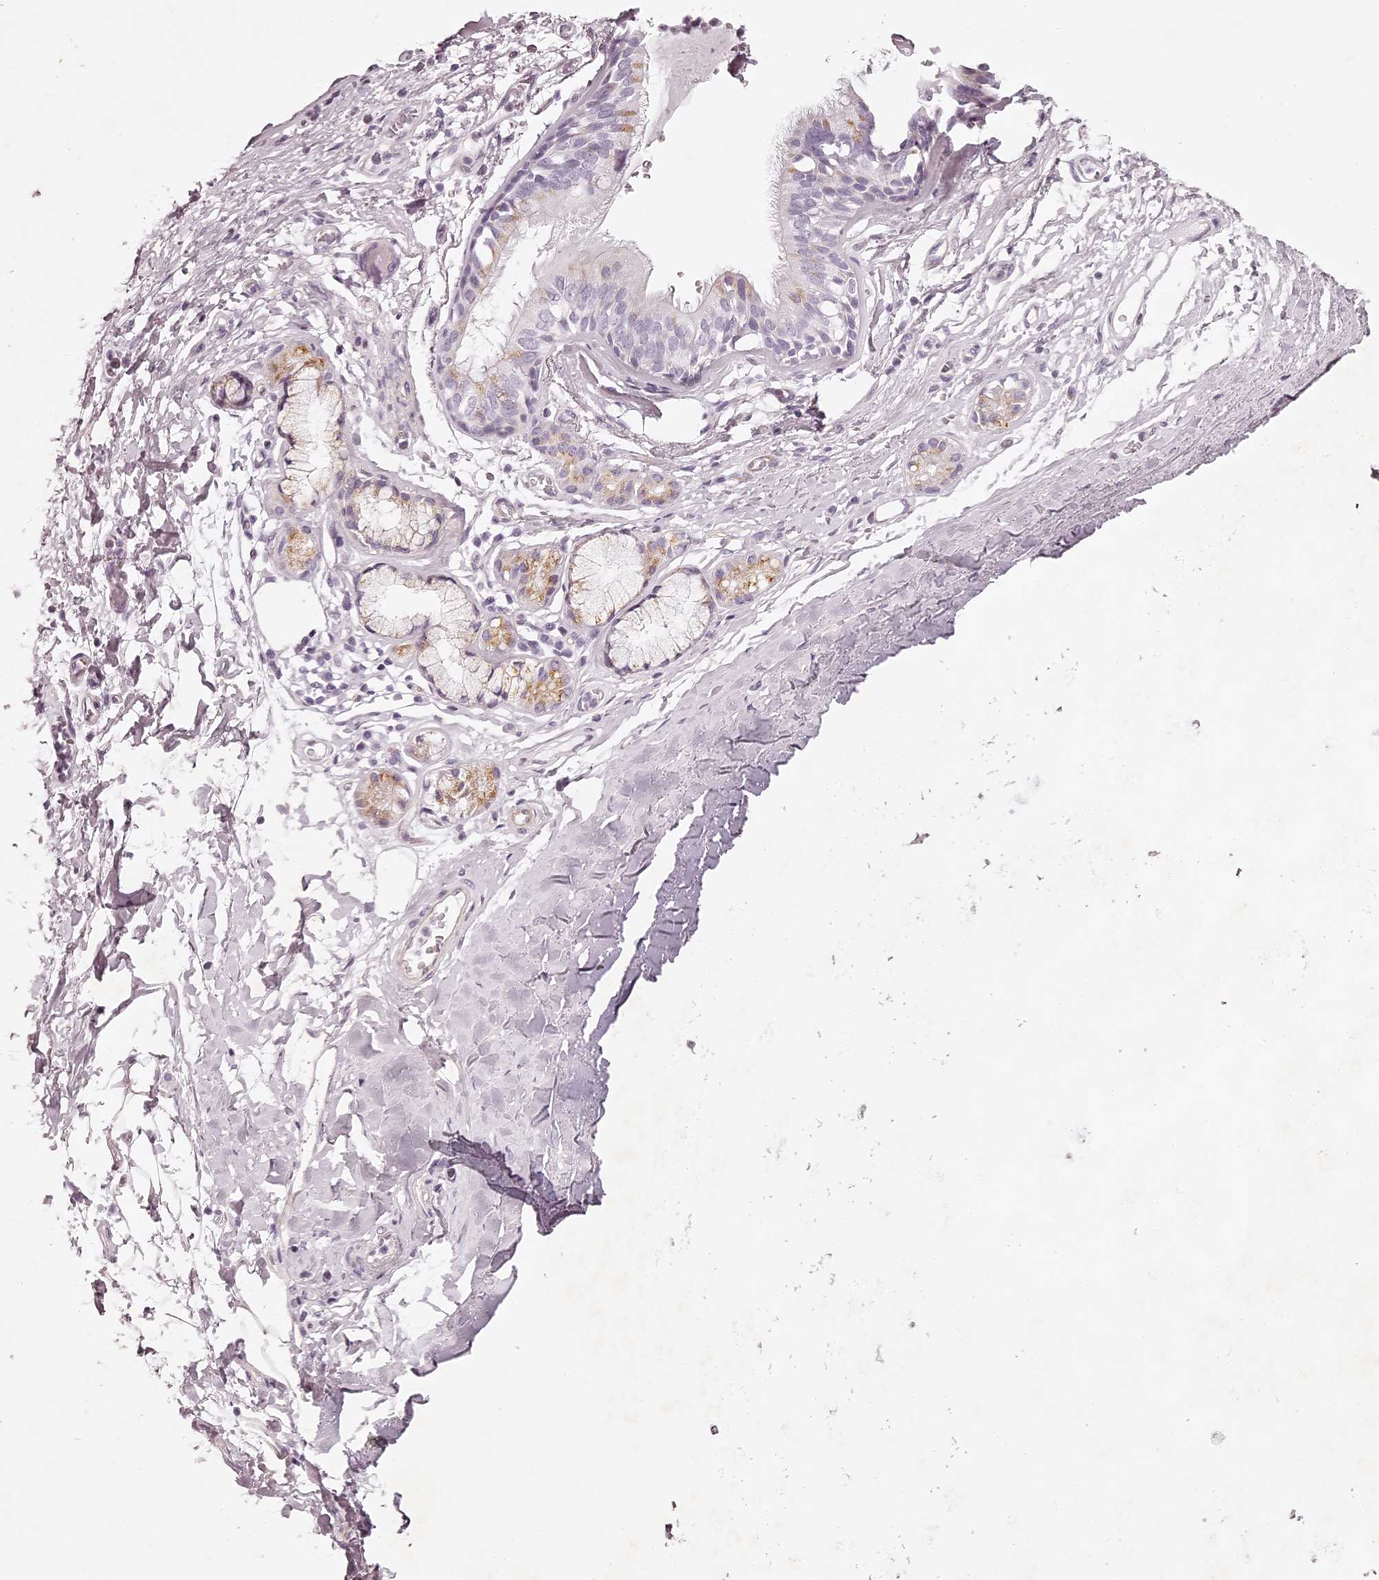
{"staining": {"intensity": "moderate", "quantity": "<25%", "location": "cytoplasmic/membranous"}, "tissue": "bronchus", "cell_type": "Respiratory epithelial cells", "image_type": "normal", "snomed": [{"axis": "morphology", "description": "Normal tissue, NOS"}, {"axis": "topography", "description": "Cartilage tissue"}], "caption": "A photomicrograph of bronchus stained for a protein shows moderate cytoplasmic/membranous brown staining in respiratory epithelial cells.", "gene": "ELAPOR1", "patient": {"sex": "female", "age": 63}}